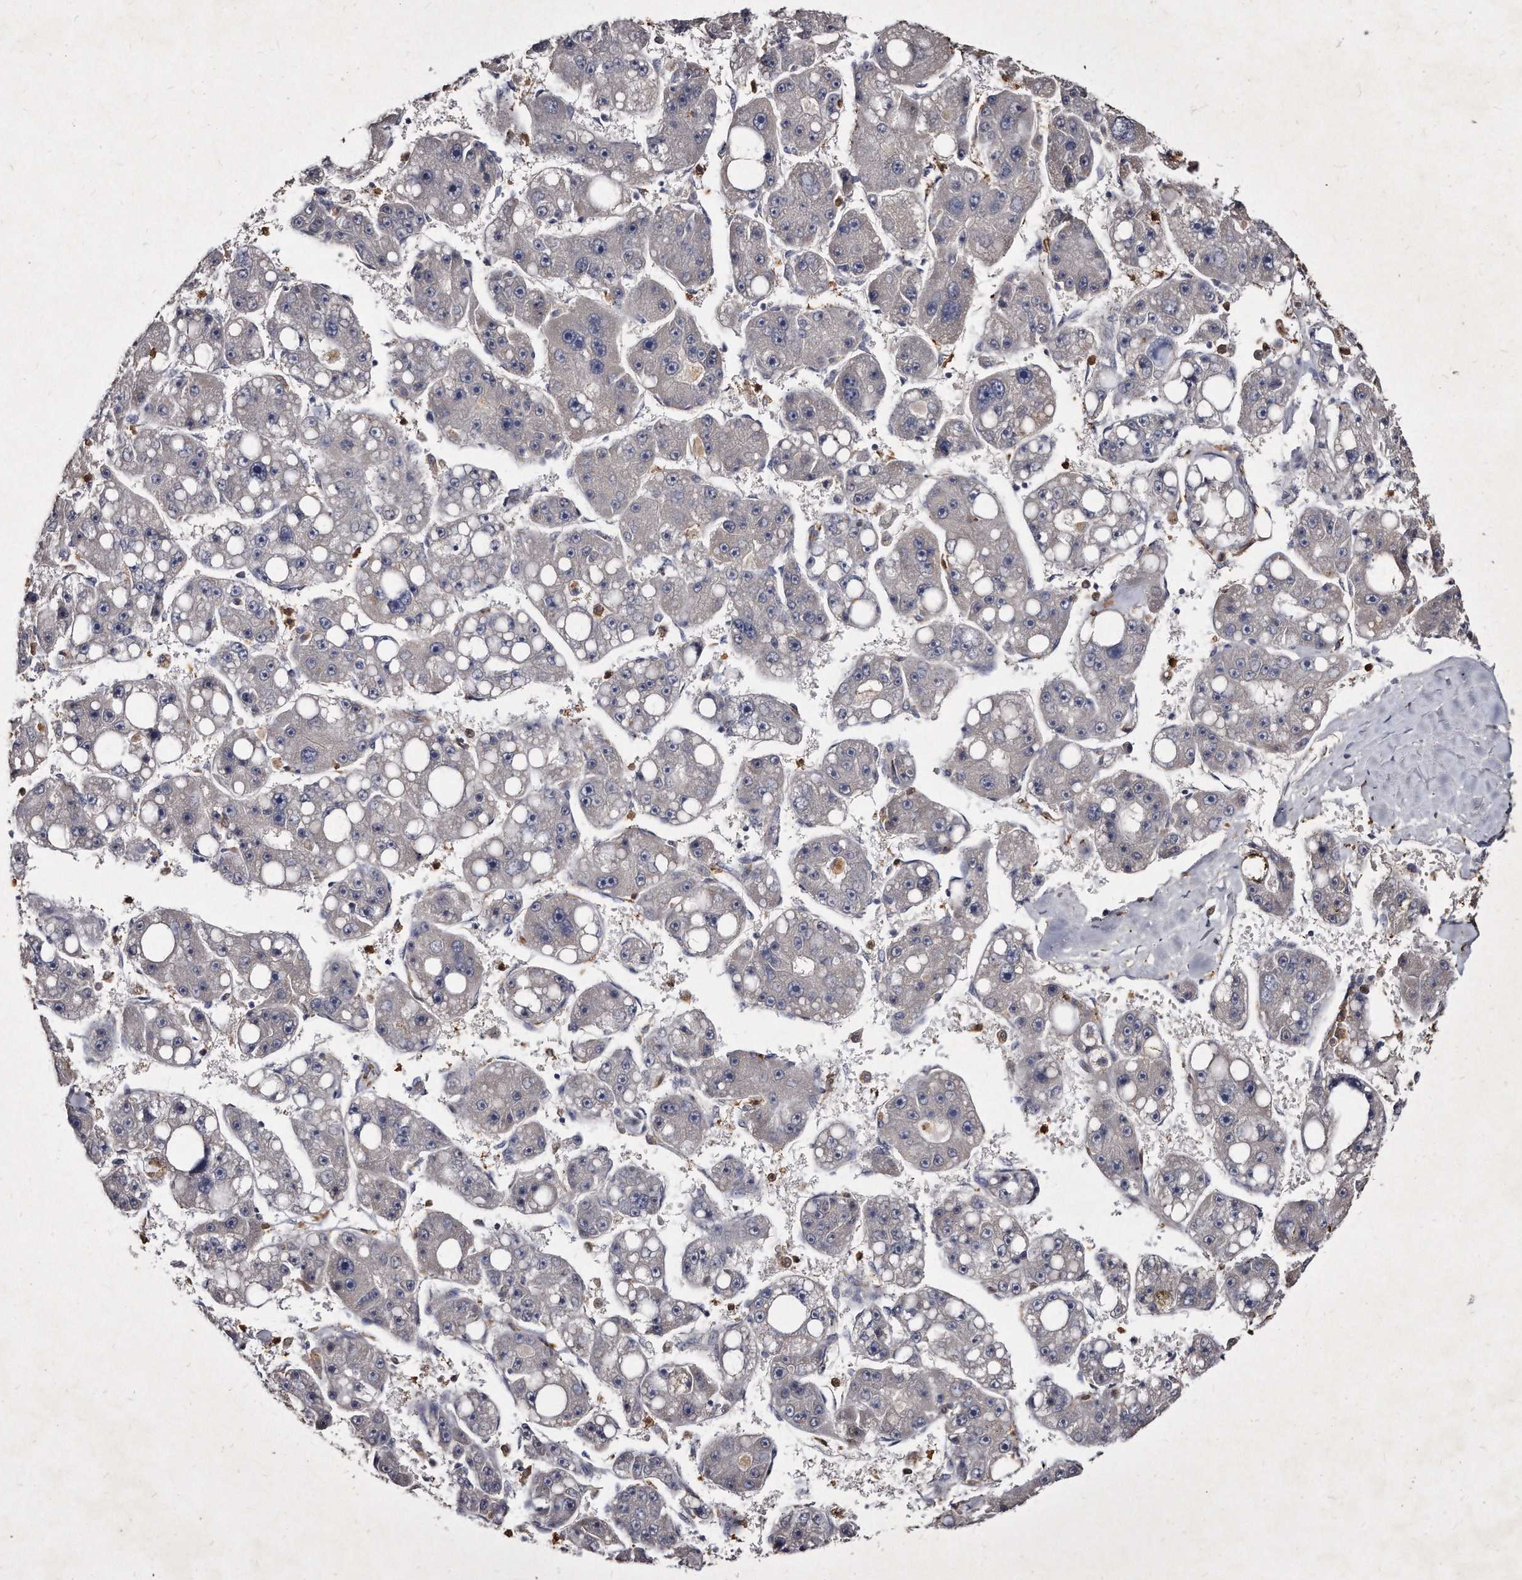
{"staining": {"intensity": "negative", "quantity": "none", "location": "none"}, "tissue": "liver cancer", "cell_type": "Tumor cells", "image_type": "cancer", "snomed": [{"axis": "morphology", "description": "Carcinoma, Hepatocellular, NOS"}, {"axis": "topography", "description": "Liver"}], "caption": "IHC image of neoplastic tissue: liver cancer stained with DAB (3,3'-diaminobenzidine) demonstrates no significant protein staining in tumor cells.", "gene": "KLHDC3", "patient": {"sex": "female", "age": 61}}